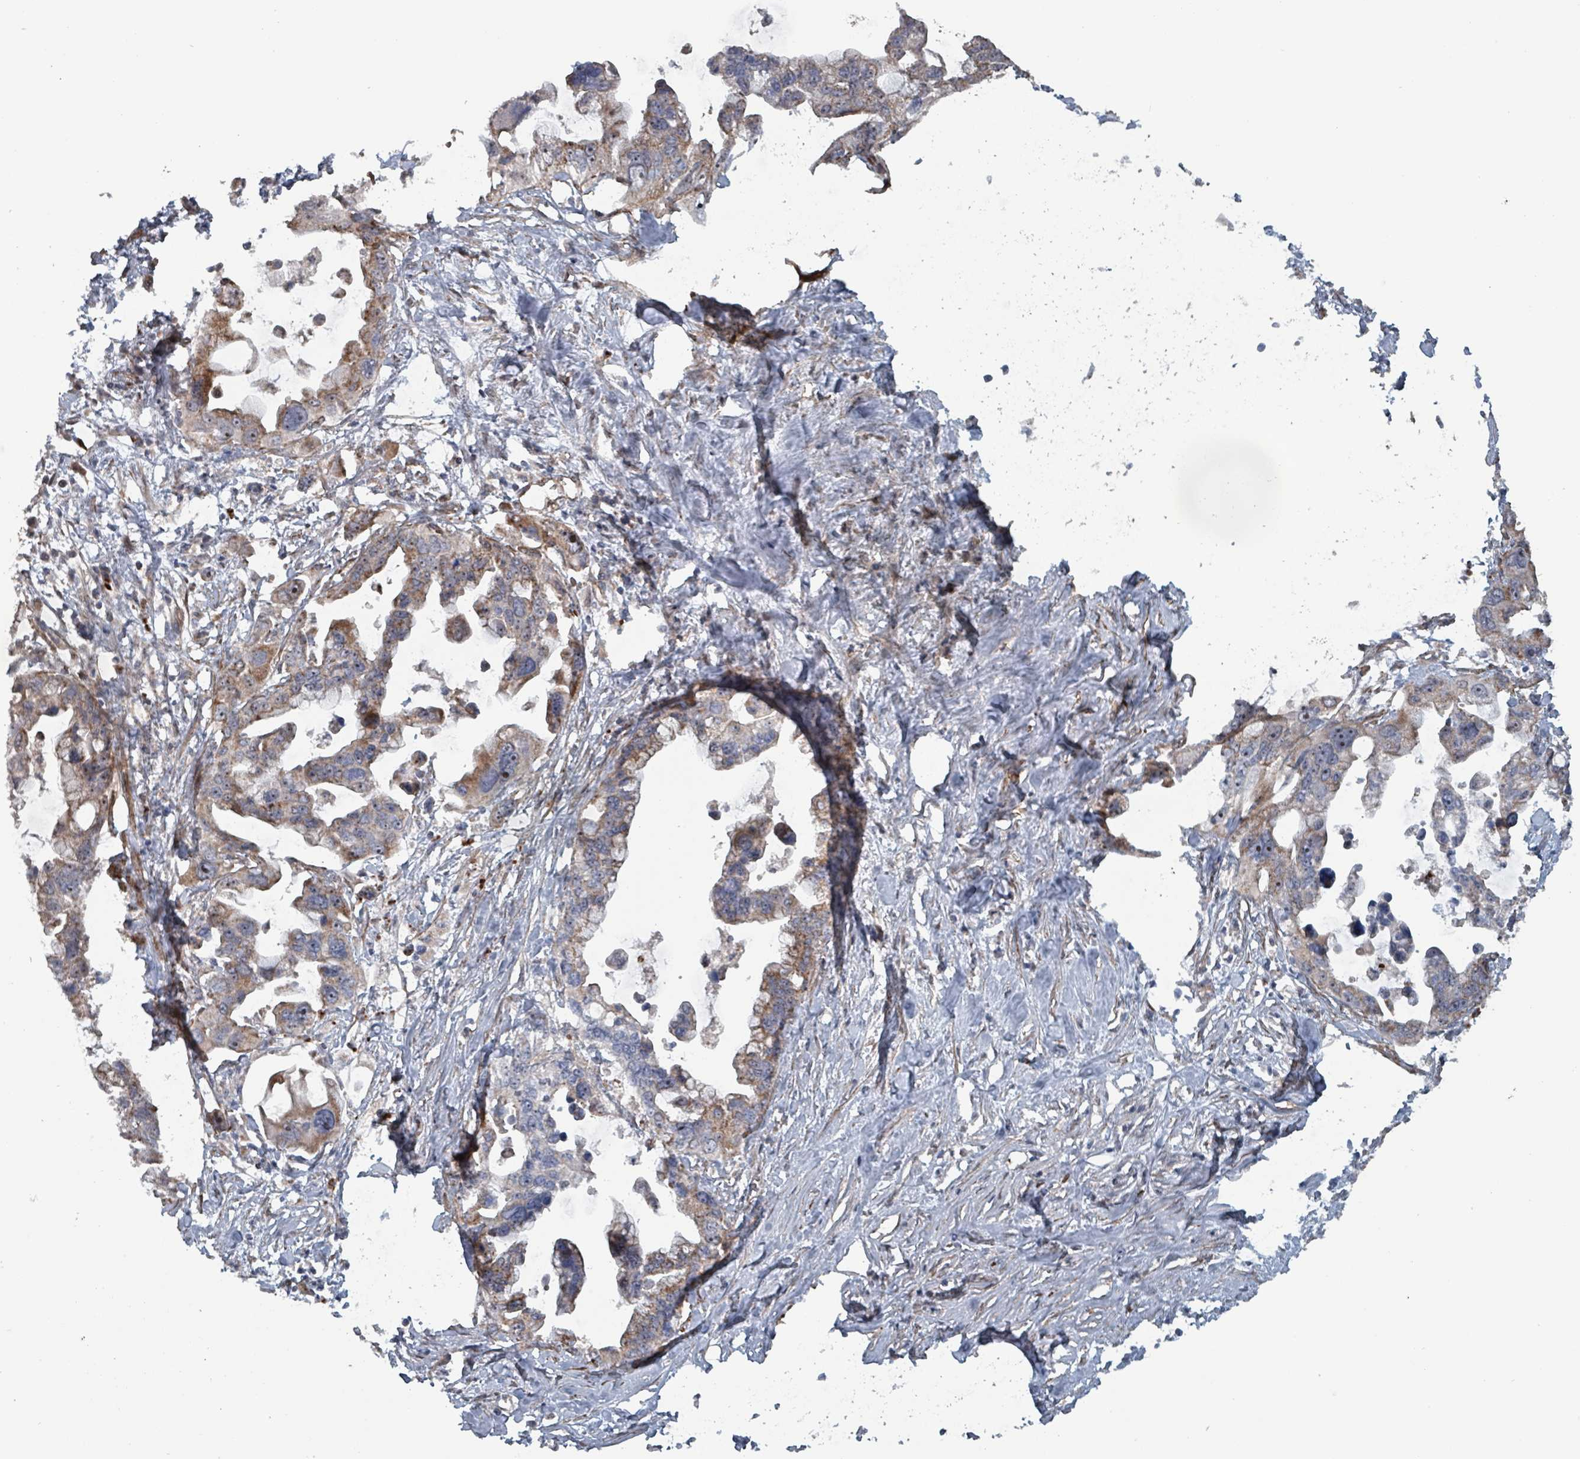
{"staining": {"intensity": "moderate", "quantity": ">75%", "location": "cytoplasmic/membranous"}, "tissue": "pancreatic cancer", "cell_type": "Tumor cells", "image_type": "cancer", "snomed": [{"axis": "morphology", "description": "Adenocarcinoma, NOS"}, {"axis": "topography", "description": "Pancreas"}], "caption": "High-magnification brightfield microscopy of pancreatic cancer stained with DAB (brown) and counterstained with hematoxylin (blue). tumor cells exhibit moderate cytoplasmic/membranous staining is seen in approximately>75% of cells.", "gene": "MRPL4", "patient": {"sex": "female", "age": 83}}